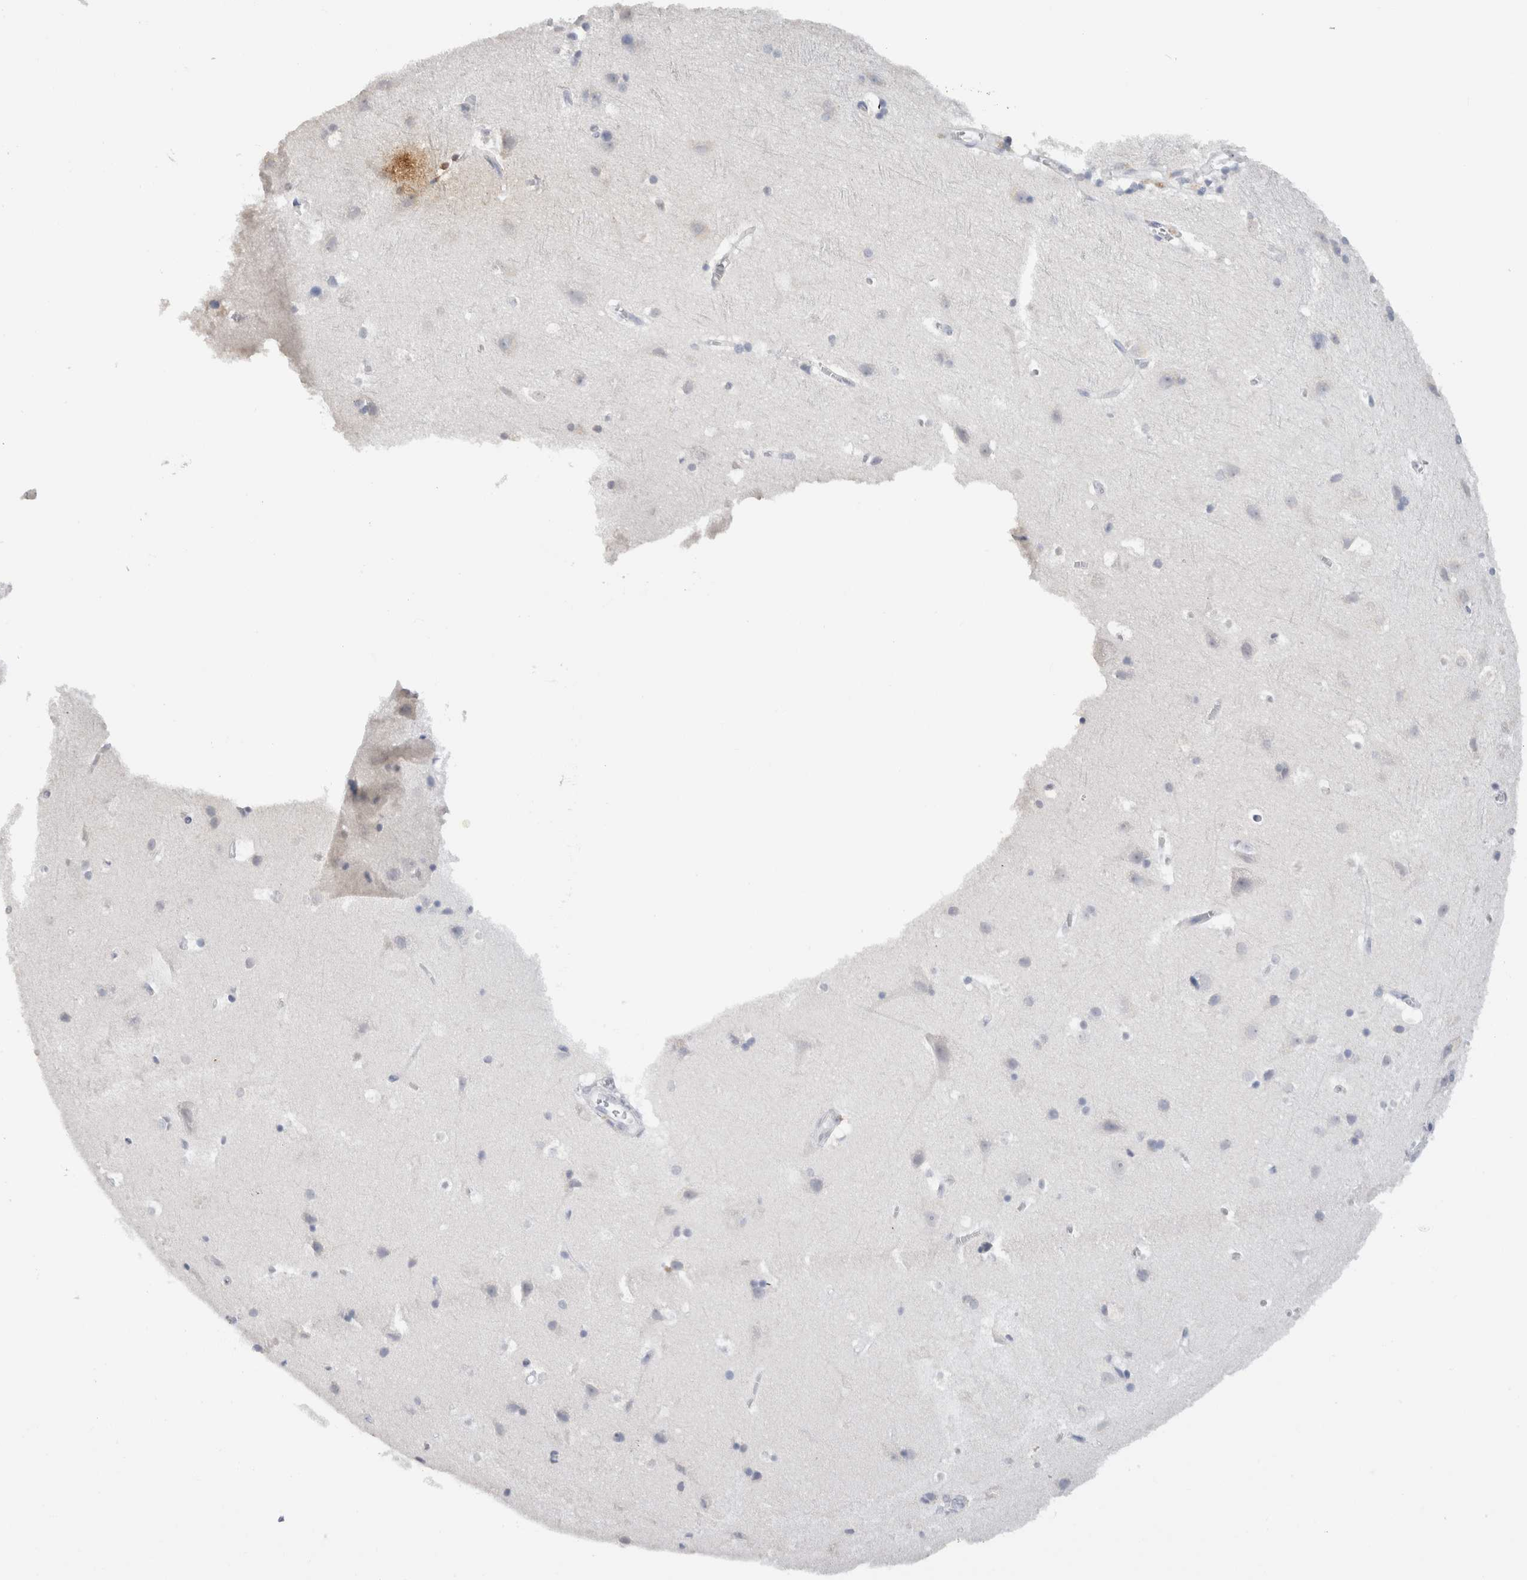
{"staining": {"intensity": "negative", "quantity": "none", "location": "none"}, "tissue": "cerebral cortex", "cell_type": "Endothelial cells", "image_type": "normal", "snomed": [{"axis": "morphology", "description": "Normal tissue, NOS"}, {"axis": "topography", "description": "Cerebral cortex"}], "caption": "Immunohistochemistry of normal human cerebral cortex demonstrates no positivity in endothelial cells.", "gene": "LAMP3", "patient": {"sex": "male", "age": 54}}